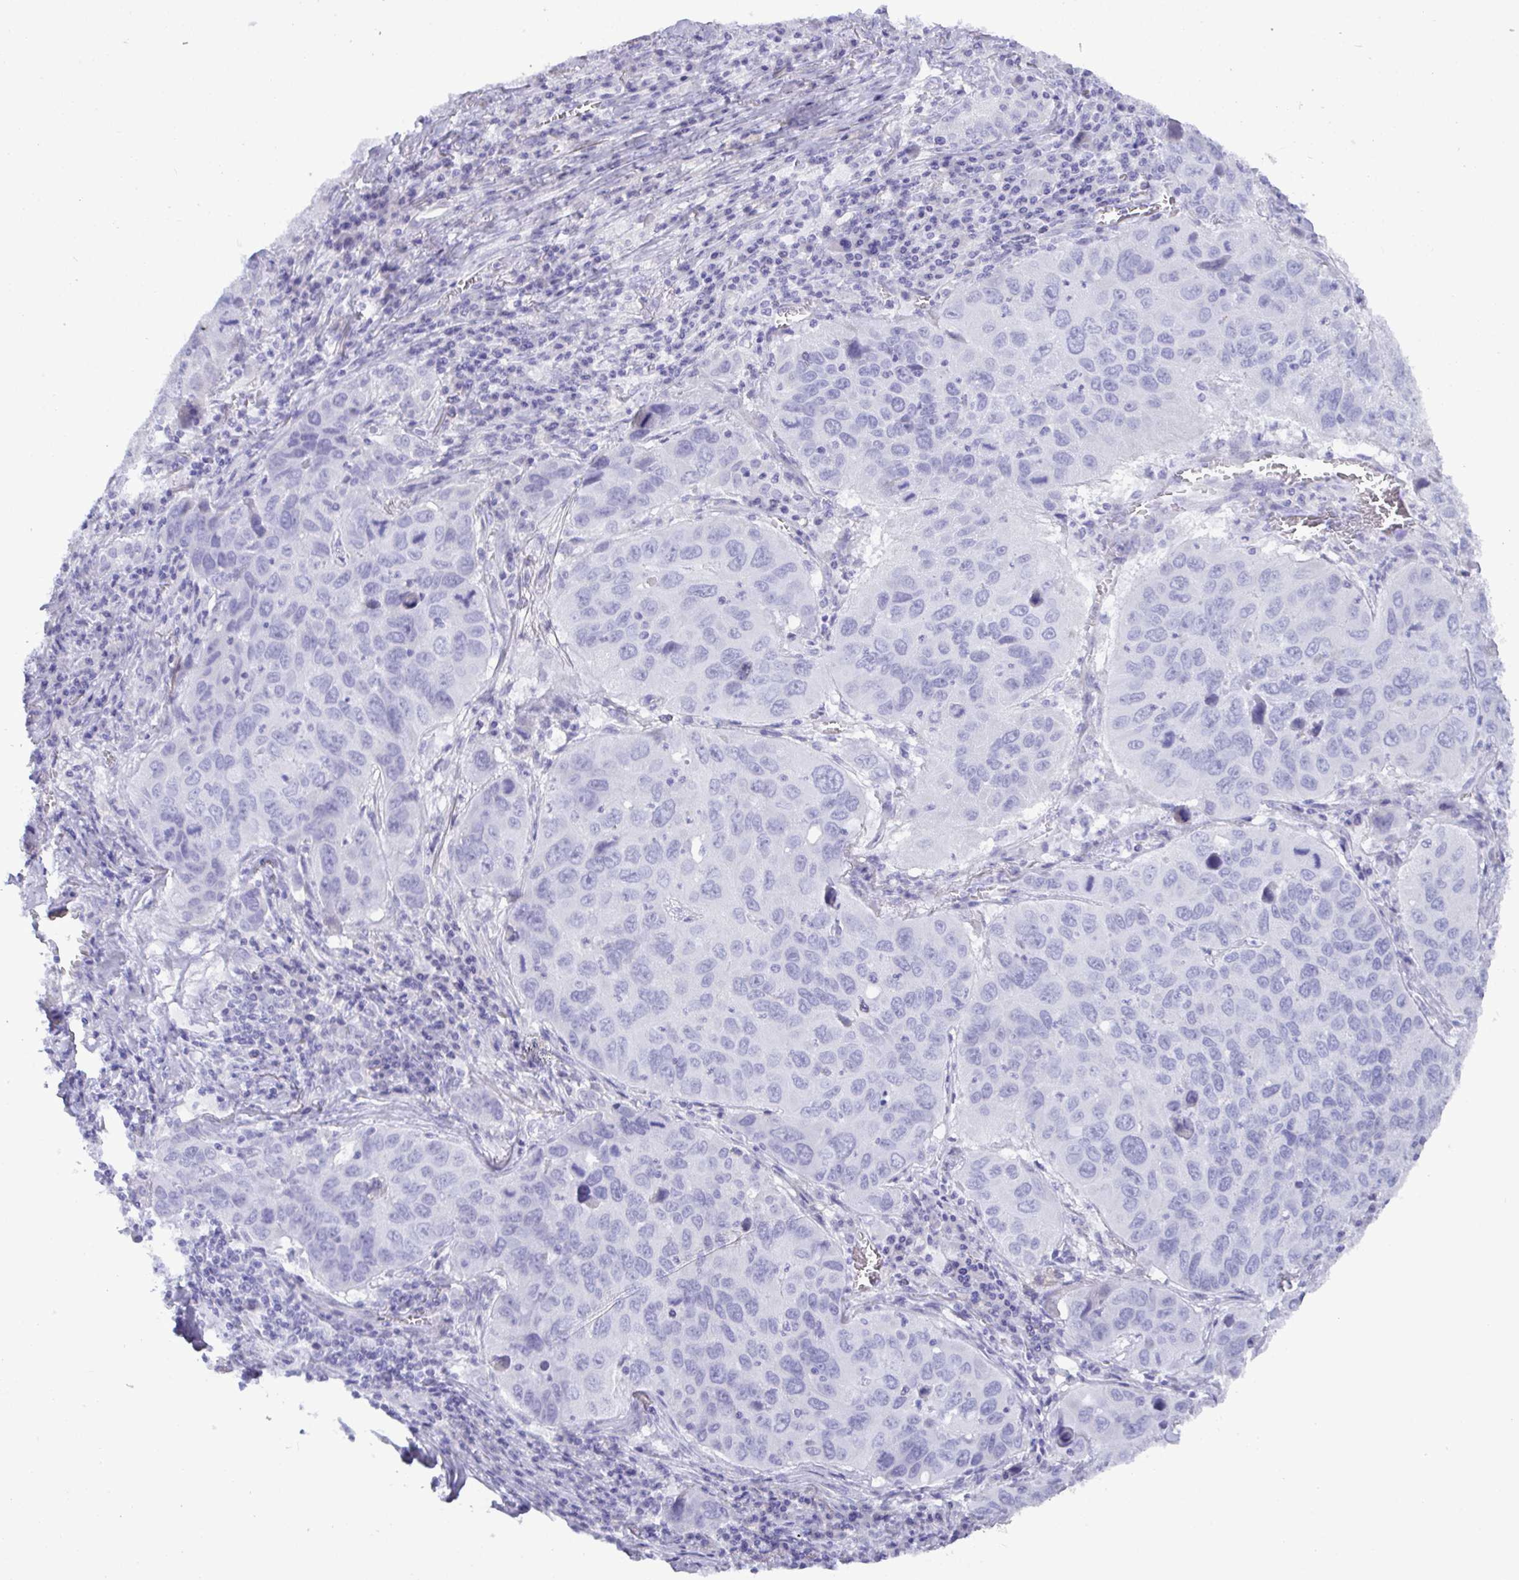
{"staining": {"intensity": "negative", "quantity": "none", "location": "none"}, "tissue": "lung cancer", "cell_type": "Tumor cells", "image_type": "cancer", "snomed": [{"axis": "morphology", "description": "Squamous cell carcinoma, NOS"}, {"axis": "topography", "description": "Lung"}], "caption": "An IHC photomicrograph of lung cancer (squamous cell carcinoma) is shown. There is no staining in tumor cells of lung cancer (squamous cell carcinoma). (Brightfield microscopy of DAB immunohistochemistry at high magnification).", "gene": "C4orf33", "patient": {"sex": "female", "age": 61}}